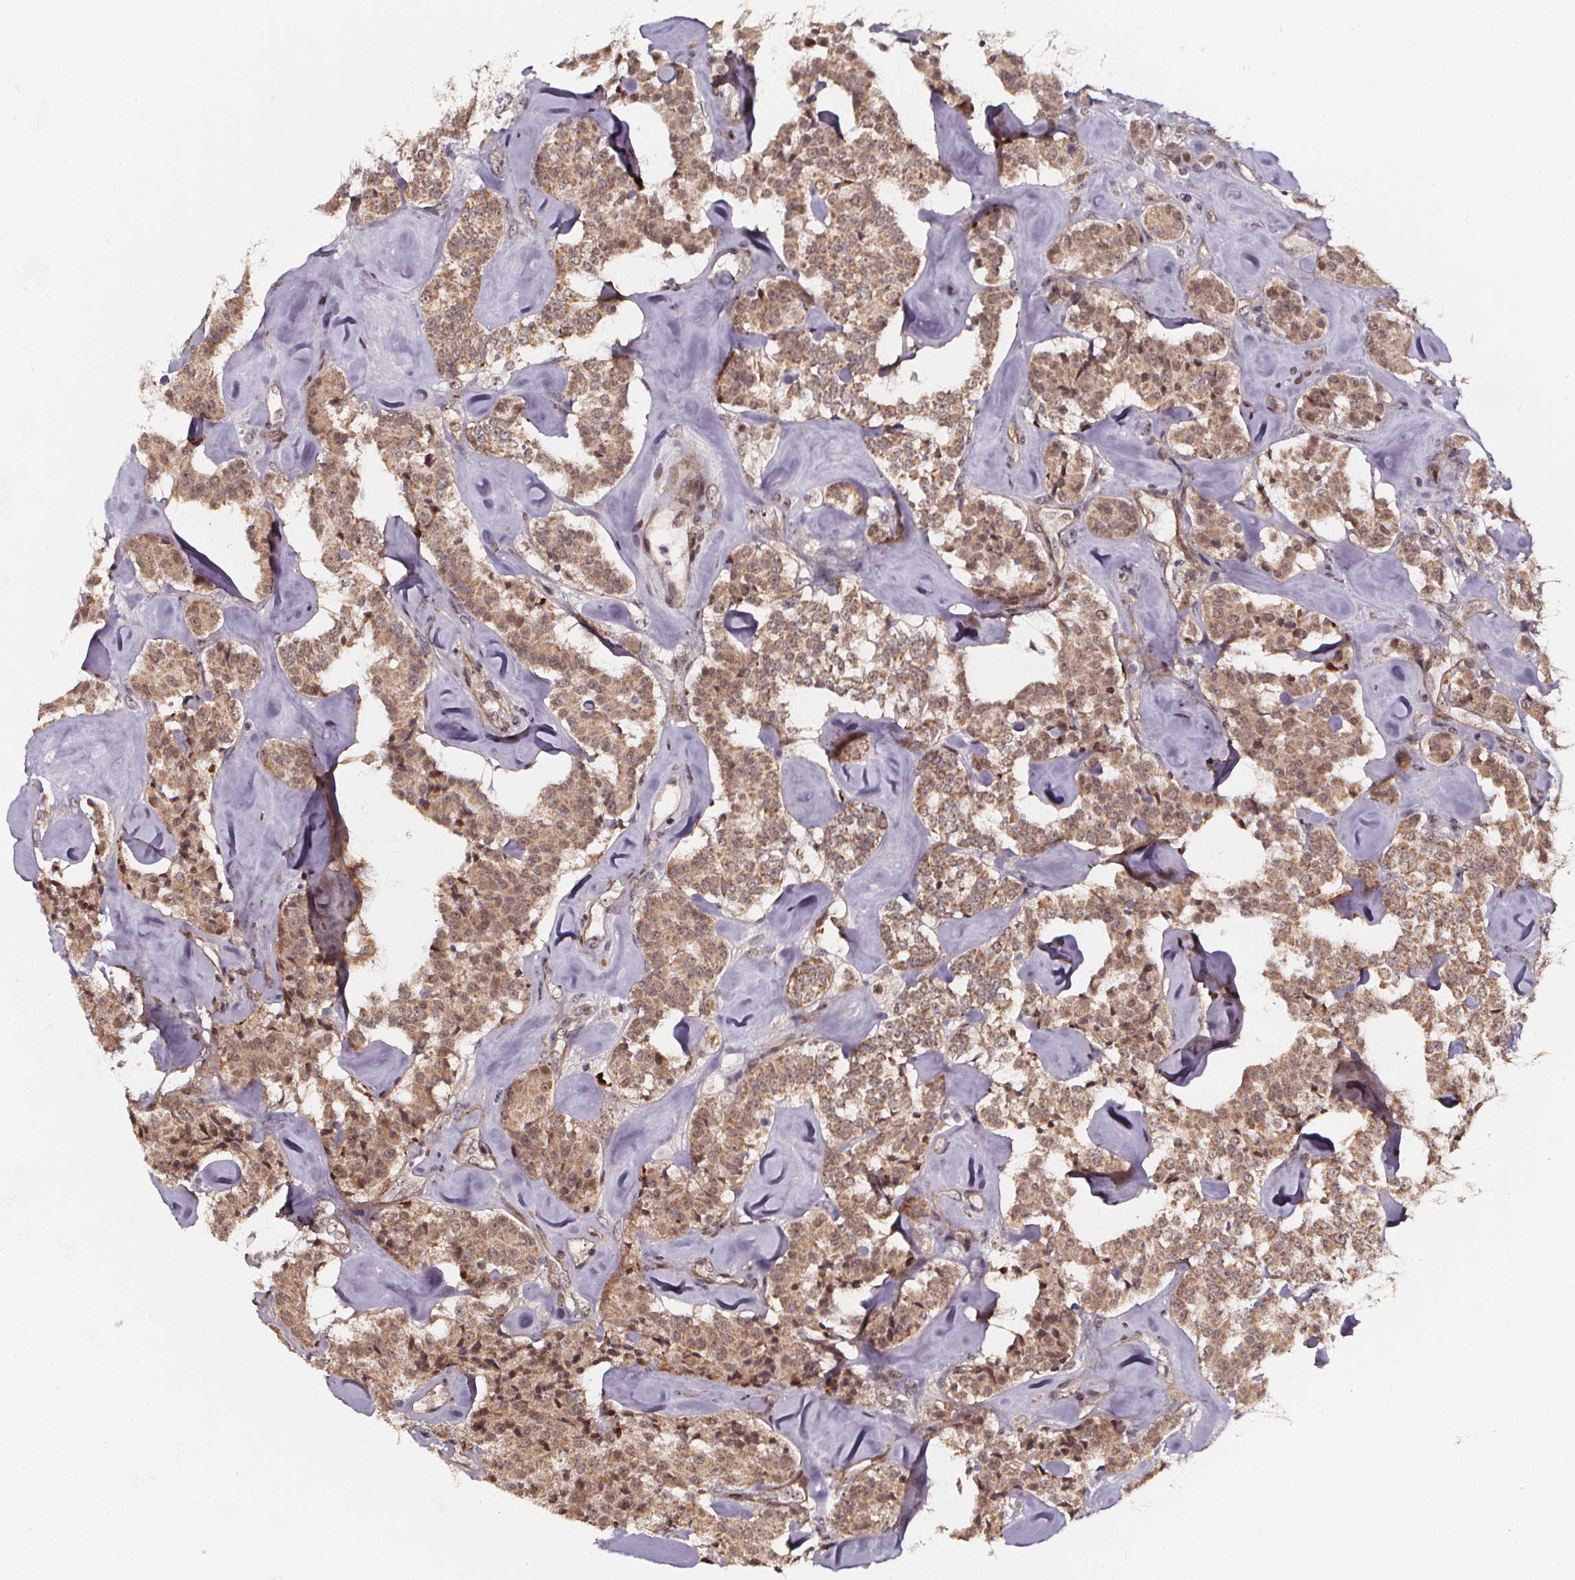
{"staining": {"intensity": "moderate", "quantity": ">75%", "location": "cytoplasmic/membranous"}, "tissue": "carcinoid", "cell_type": "Tumor cells", "image_type": "cancer", "snomed": [{"axis": "morphology", "description": "Carcinoid, malignant, NOS"}, {"axis": "topography", "description": "Pancreas"}], "caption": "This image shows immunohistochemistry staining of carcinoid, with medium moderate cytoplasmic/membranous expression in about >75% of tumor cells.", "gene": "DDIT3", "patient": {"sex": "male", "age": 41}}